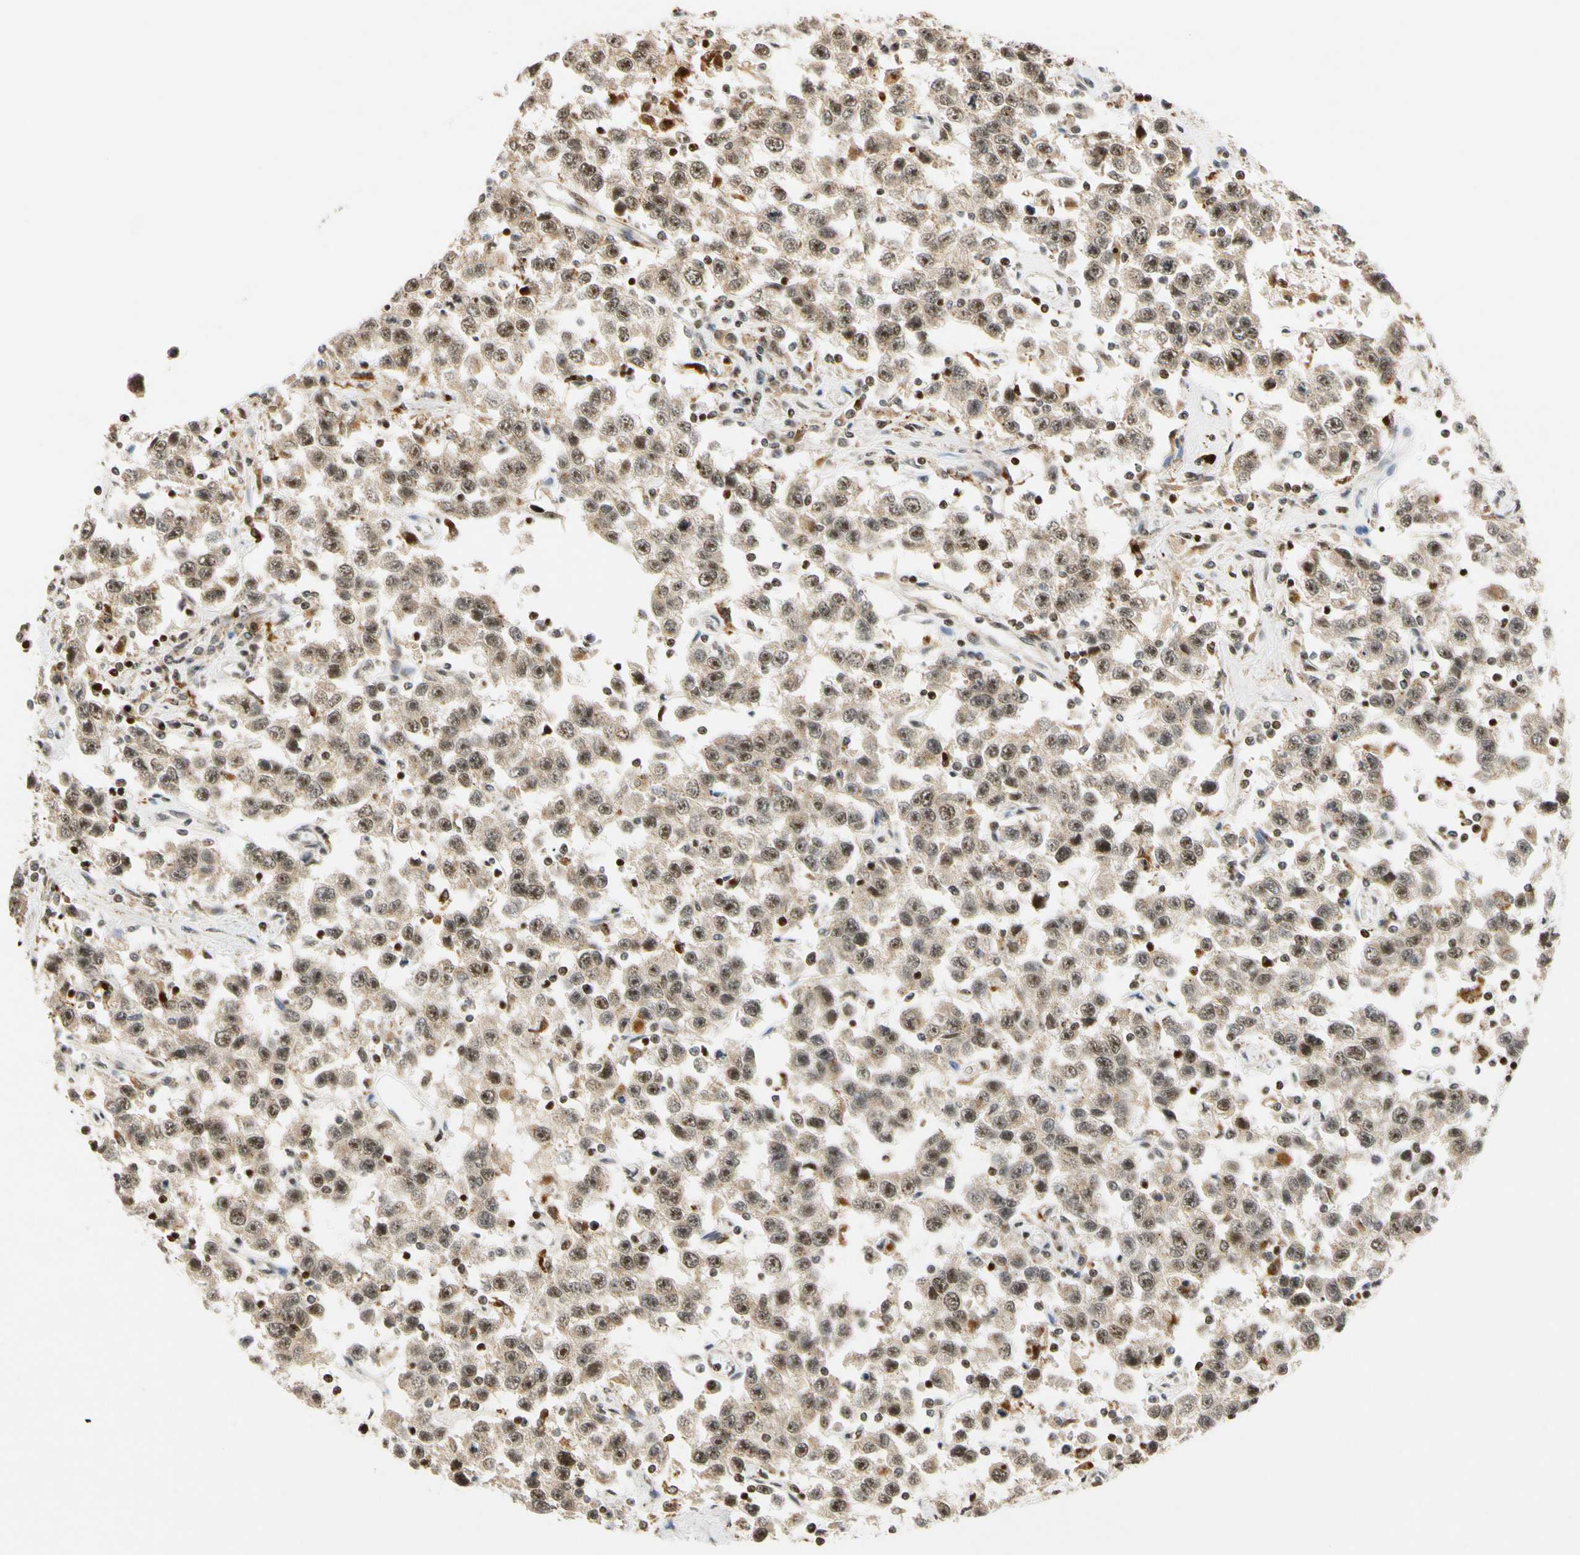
{"staining": {"intensity": "weak", "quantity": ">75%", "location": "cytoplasmic/membranous,nuclear"}, "tissue": "testis cancer", "cell_type": "Tumor cells", "image_type": "cancer", "snomed": [{"axis": "morphology", "description": "Seminoma, NOS"}, {"axis": "topography", "description": "Testis"}], "caption": "Testis cancer (seminoma) tissue demonstrates weak cytoplasmic/membranous and nuclear expression in about >75% of tumor cells", "gene": "CDK7", "patient": {"sex": "male", "age": 41}}